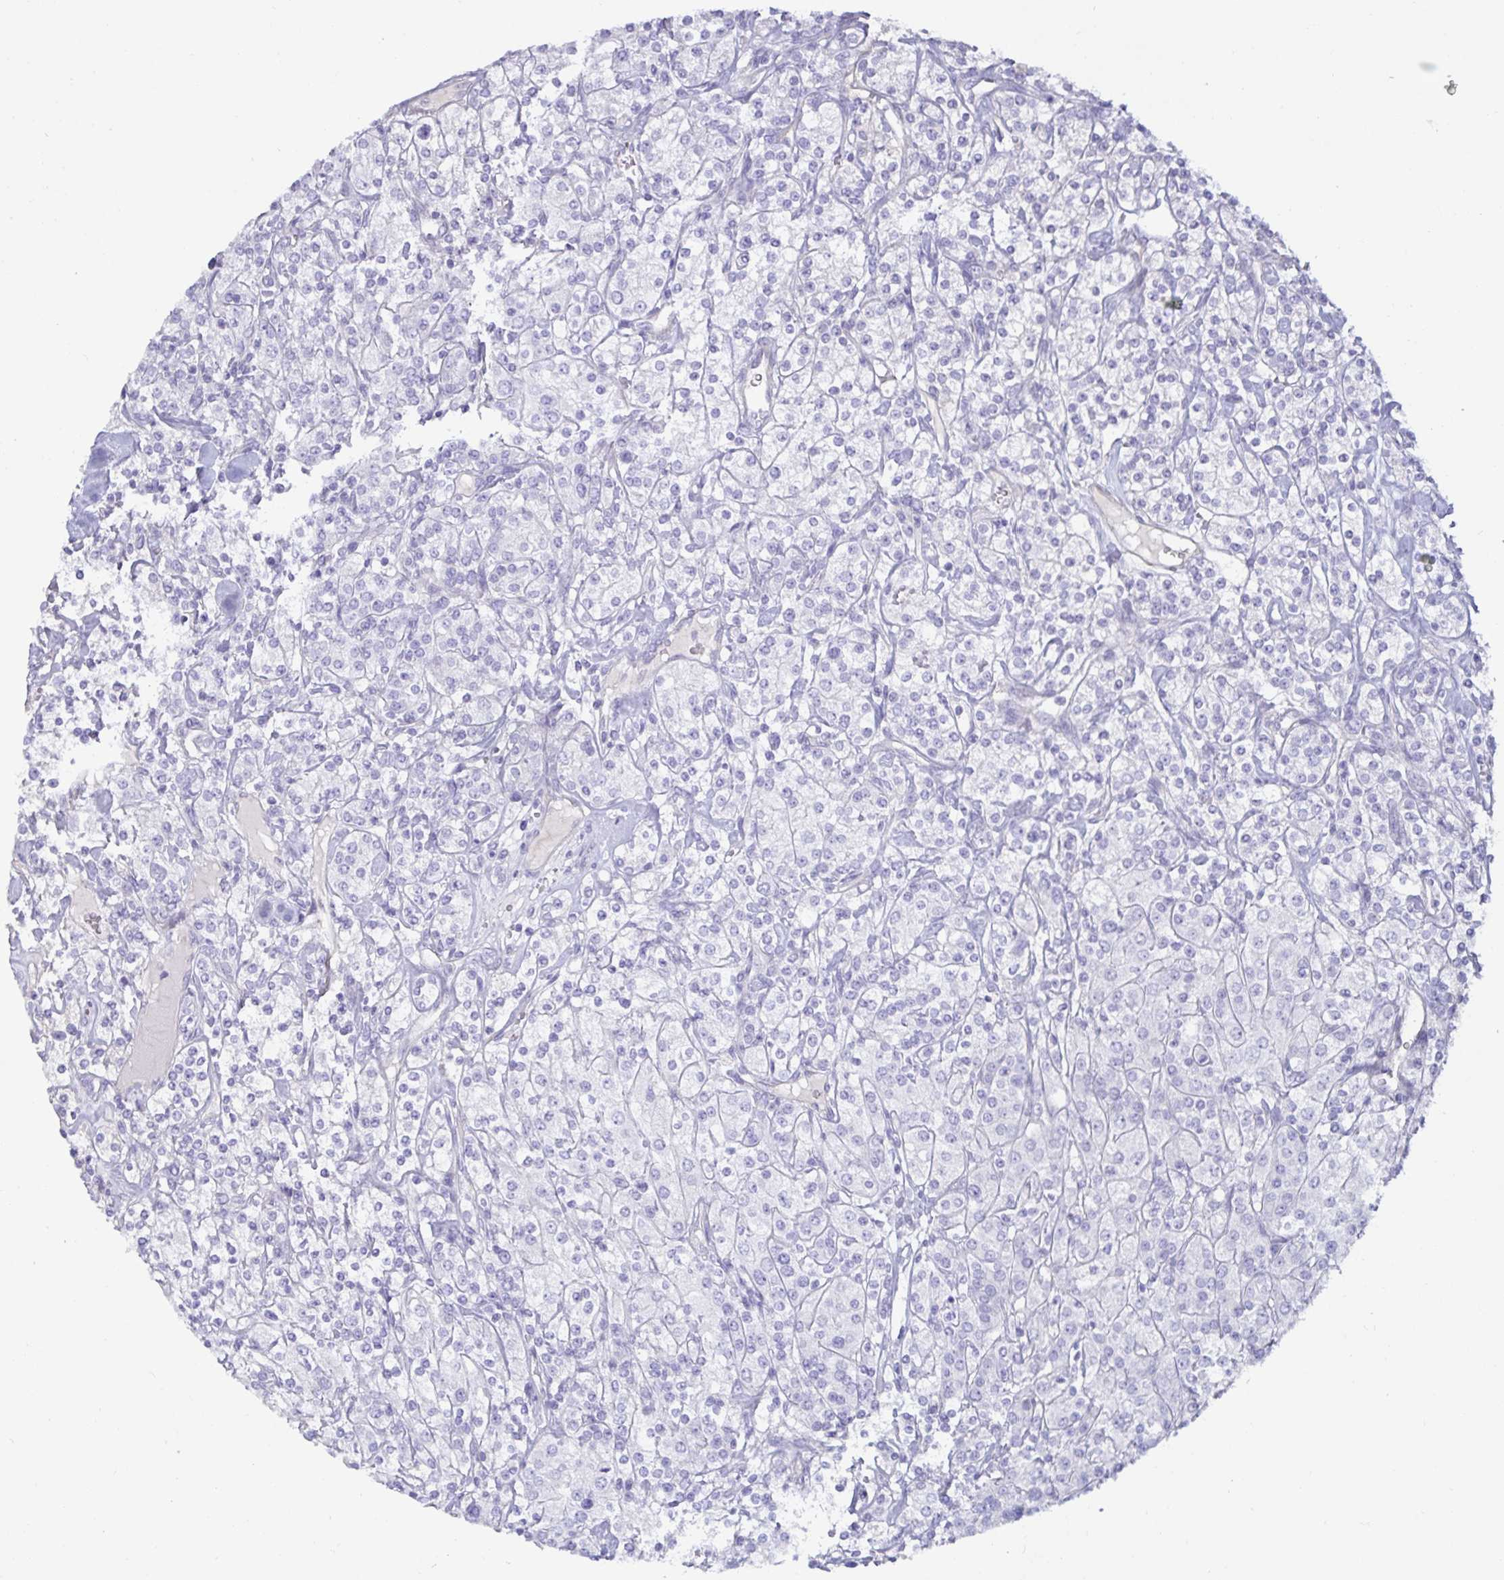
{"staining": {"intensity": "negative", "quantity": "none", "location": "none"}, "tissue": "renal cancer", "cell_type": "Tumor cells", "image_type": "cancer", "snomed": [{"axis": "morphology", "description": "Adenocarcinoma, NOS"}, {"axis": "topography", "description": "Kidney"}], "caption": "A histopathology image of human renal cancer (adenocarcinoma) is negative for staining in tumor cells.", "gene": "SPAG4", "patient": {"sex": "male", "age": 77}}